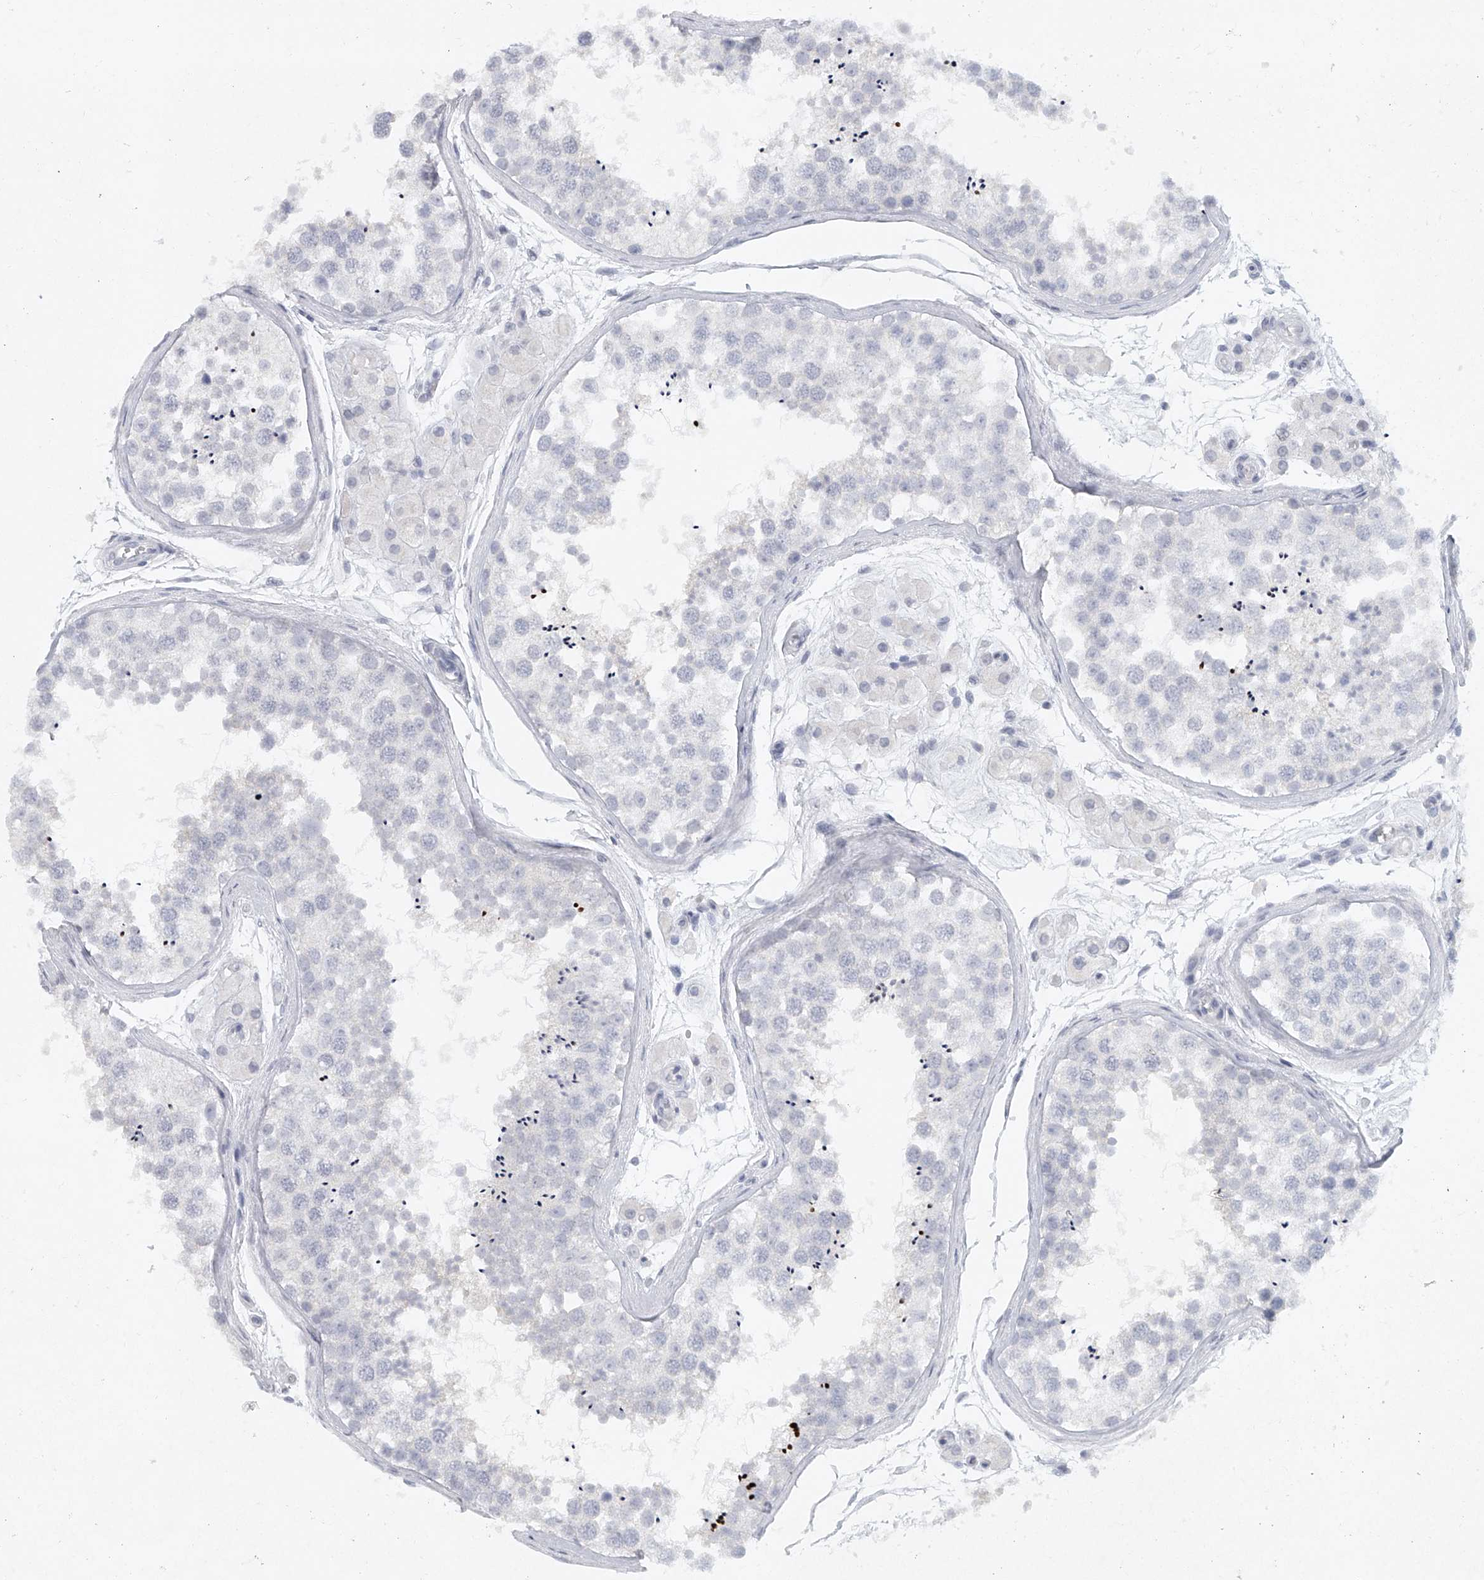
{"staining": {"intensity": "negative", "quantity": "none", "location": "none"}, "tissue": "testis", "cell_type": "Cells in seminiferous ducts", "image_type": "normal", "snomed": [{"axis": "morphology", "description": "Normal tissue, NOS"}, {"axis": "topography", "description": "Testis"}], "caption": "Immunohistochemical staining of benign human testis displays no significant staining in cells in seminiferous ducts. Brightfield microscopy of IHC stained with DAB (3,3'-diaminobenzidine) (brown) and hematoxylin (blue), captured at high magnification.", "gene": "FAT2", "patient": {"sex": "male", "age": 56}}